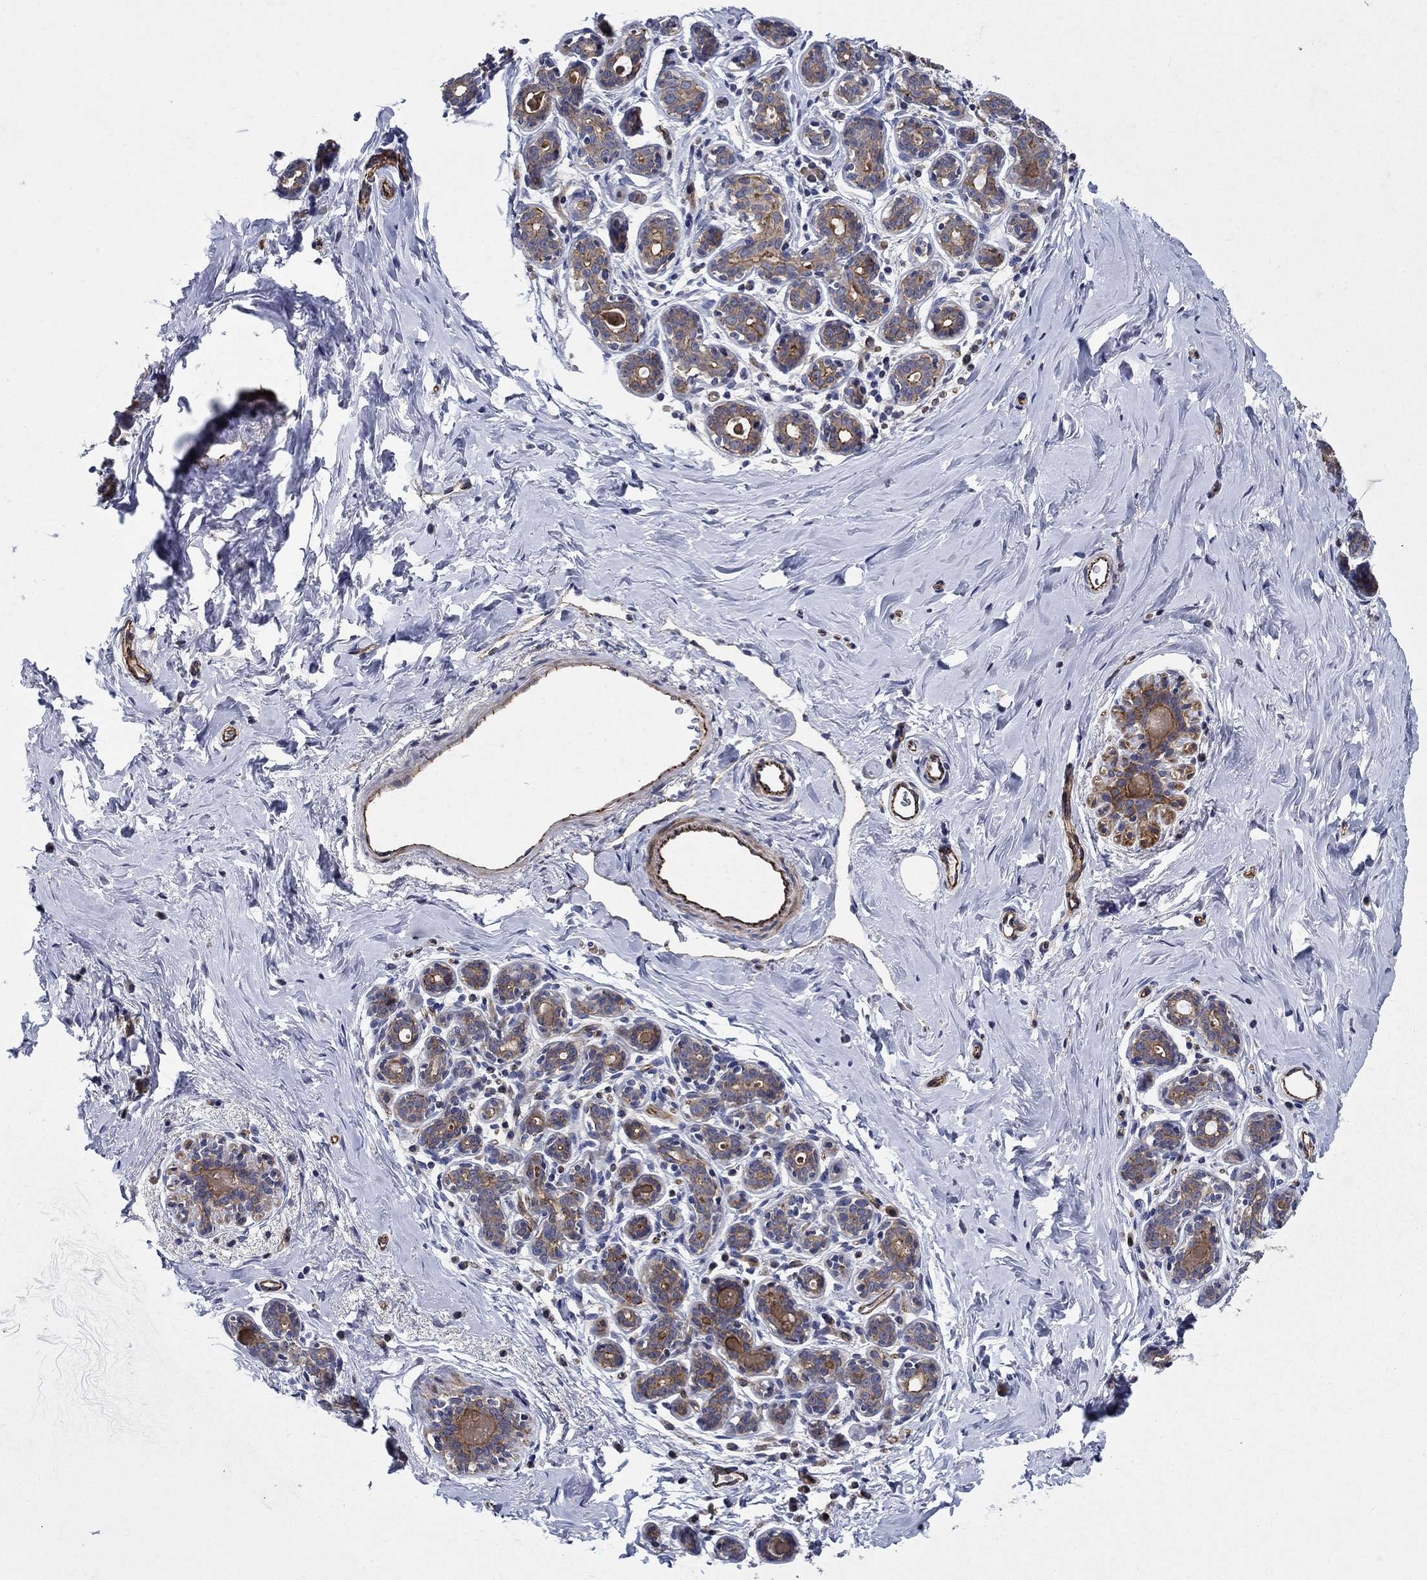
{"staining": {"intensity": "negative", "quantity": "none", "location": "none"}, "tissue": "breast", "cell_type": "Adipocytes", "image_type": "normal", "snomed": [{"axis": "morphology", "description": "Normal tissue, NOS"}, {"axis": "topography", "description": "Skin"}, {"axis": "topography", "description": "Breast"}], "caption": "Adipocytes are negative for brown protein staining in normal breast. The staining is performed using DAB (3,3'-diaminobenzidine) brown chromogen with nuclei counter-stained in using hematoxylin.", "gene": "SLC7A1", "patient": {"sex": "female", "age": 43}}